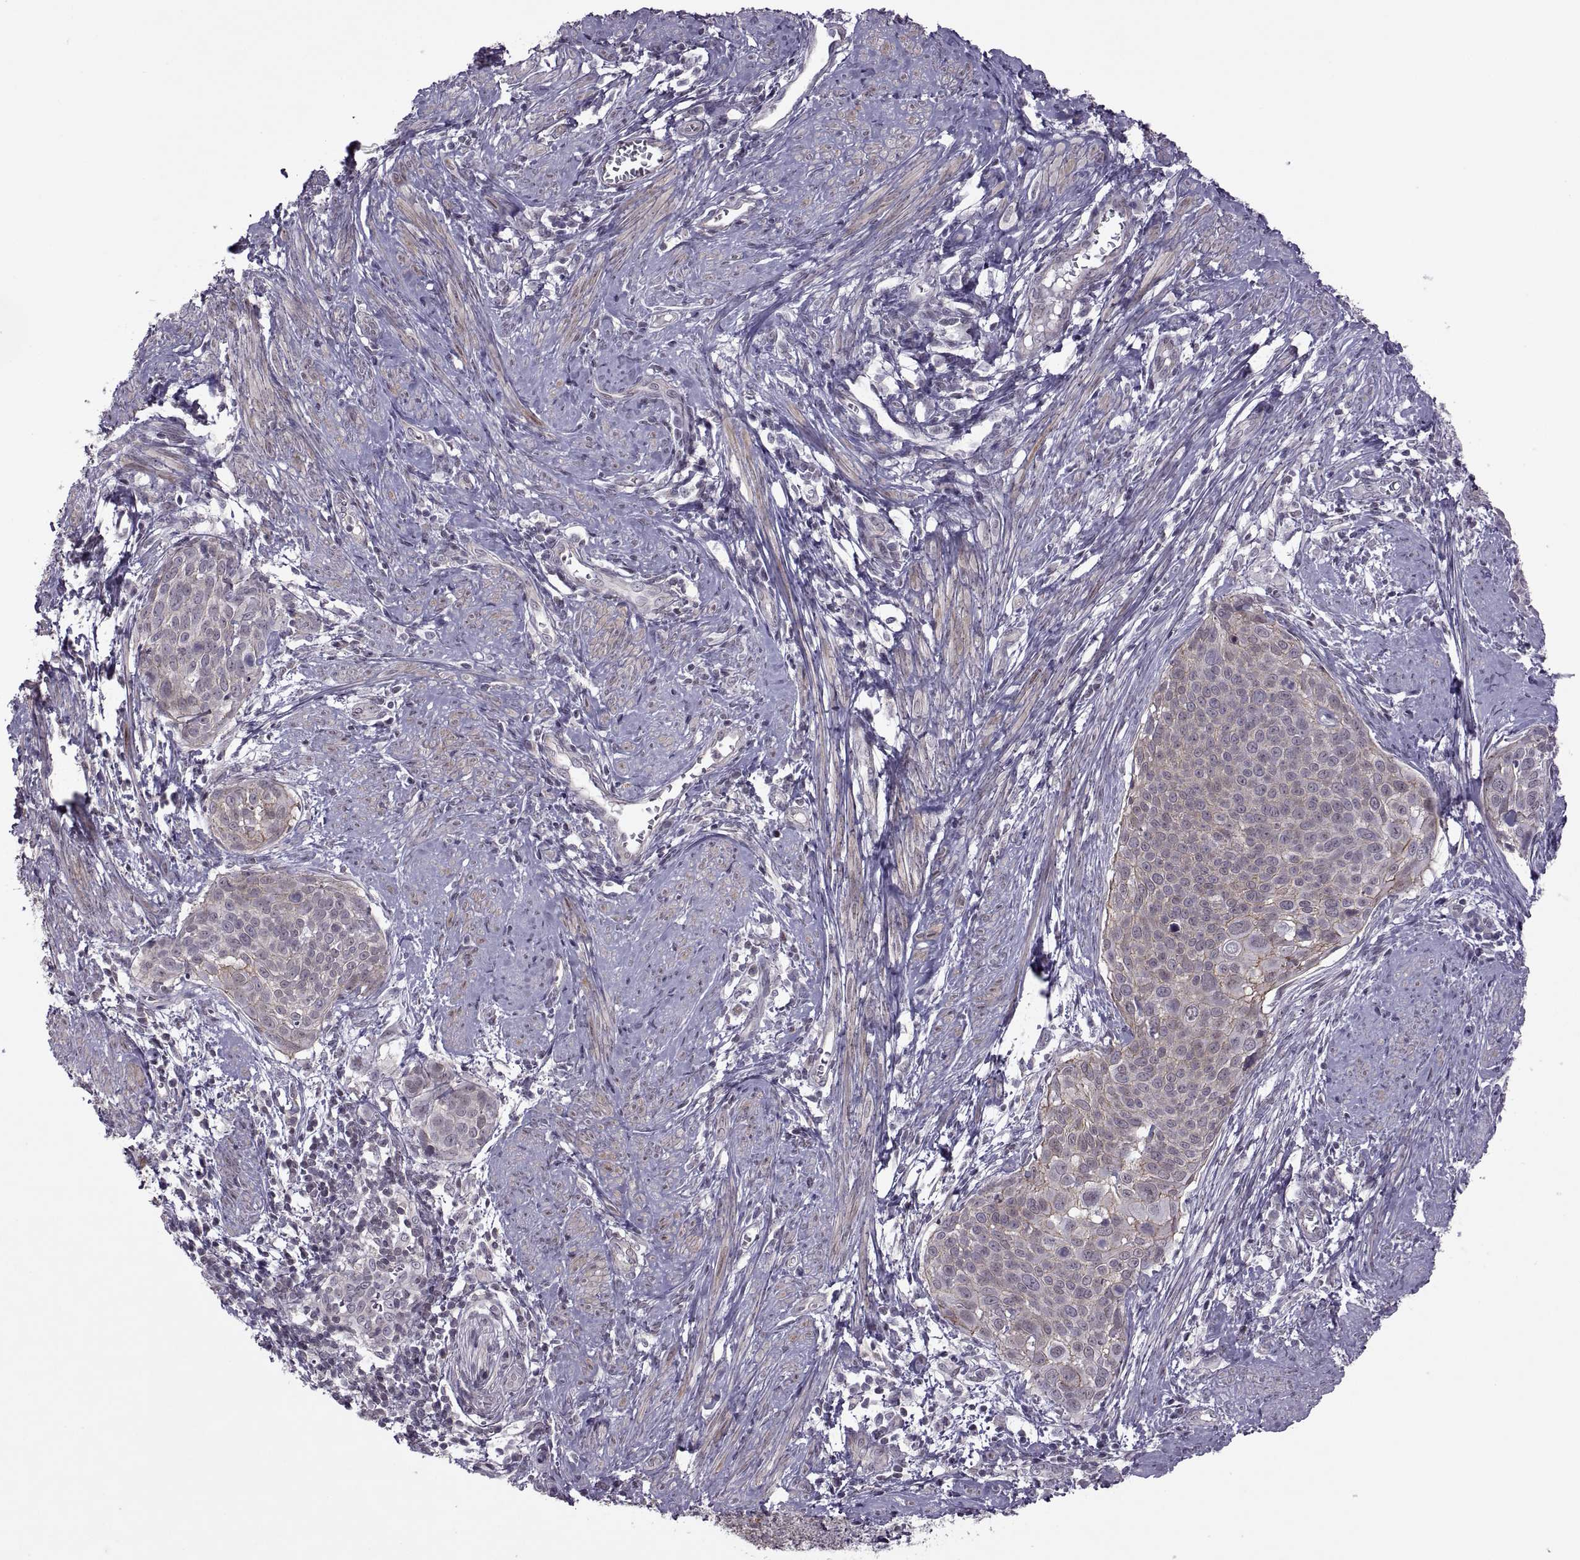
{"staining": {"intensity": "weak", "quantity": "25%-75%", "location": "cytoplasmic/membranous"}, "tissue": "cervical cancer", "cell_type": "Tumor cells", "image_type": "cancer", "snomed": [{"axis": "morphology", "description": "Squamous cell carcinoma, NOS"}, {"axis": "topography", "description": "Cervix"}], "caption": "Squamous cell carcinoma (cervical) was stained to show a protein in brown. There is low levels of weak cytoplasmic/membranous positivity in about 25%-75% of tumor cells.", "gene": "ODF3", "patient": {"sex": "female", "age": 39}}